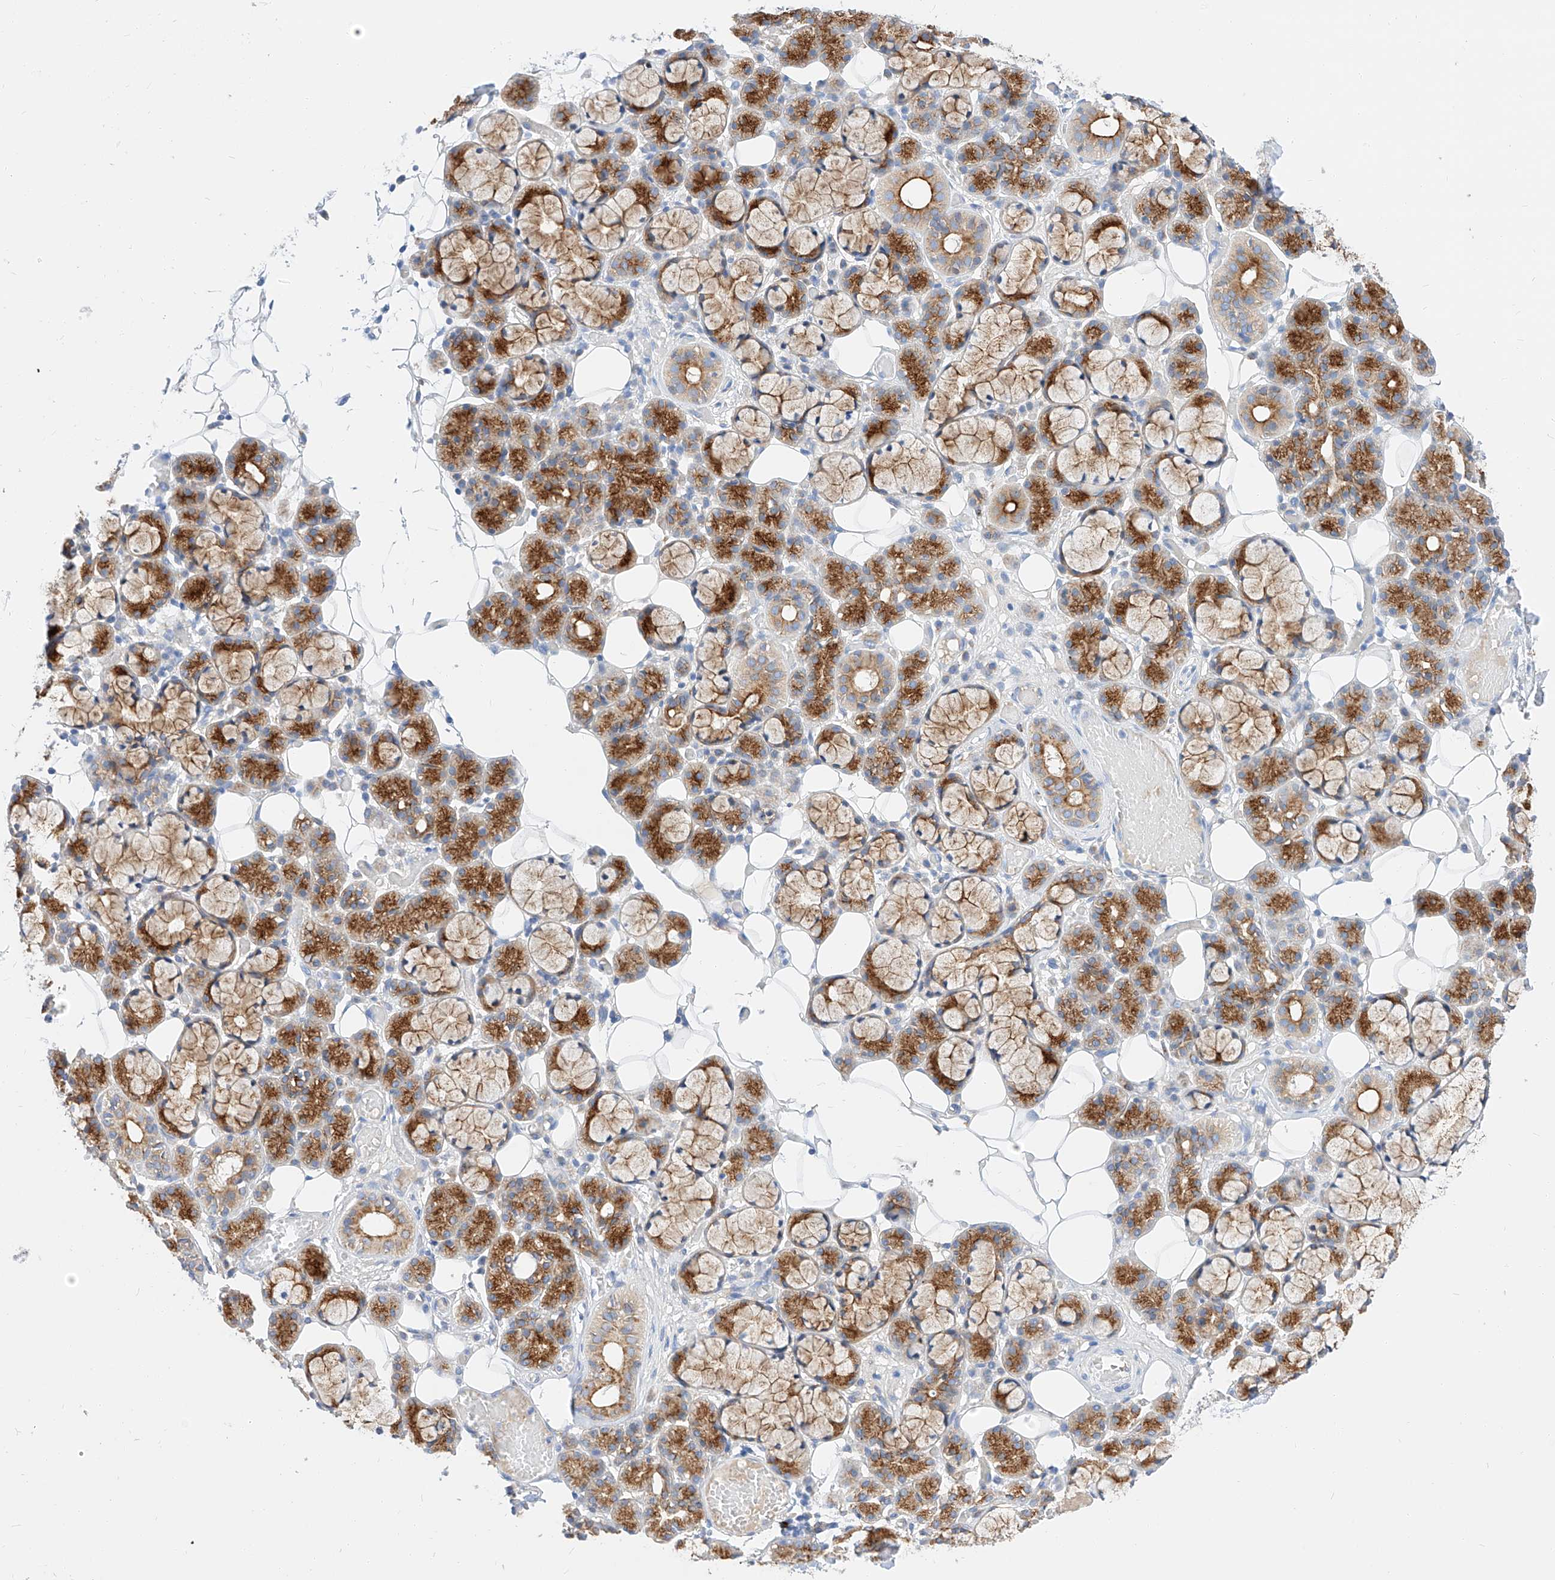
{"staining": {"intensity": "strong", "quantity": ">75%", "location": "cytoplasmic/membranous"}, "tissue": "salivary gland", "cell_type": "Glandular cells", "image_type": "normal", "snomed": [{"axis": "morphology", "description": "Normal tissue, NOS"}, {"axis": "topography", "description": "Salivary gland"}], "caption": "Protein analysis of normal salivary gland shows strong cytoplasmic/membranous staining in approximately >75% of glandular cells.", "gene": "MAP7", "patient": {"sex": "male", "age": 63}}